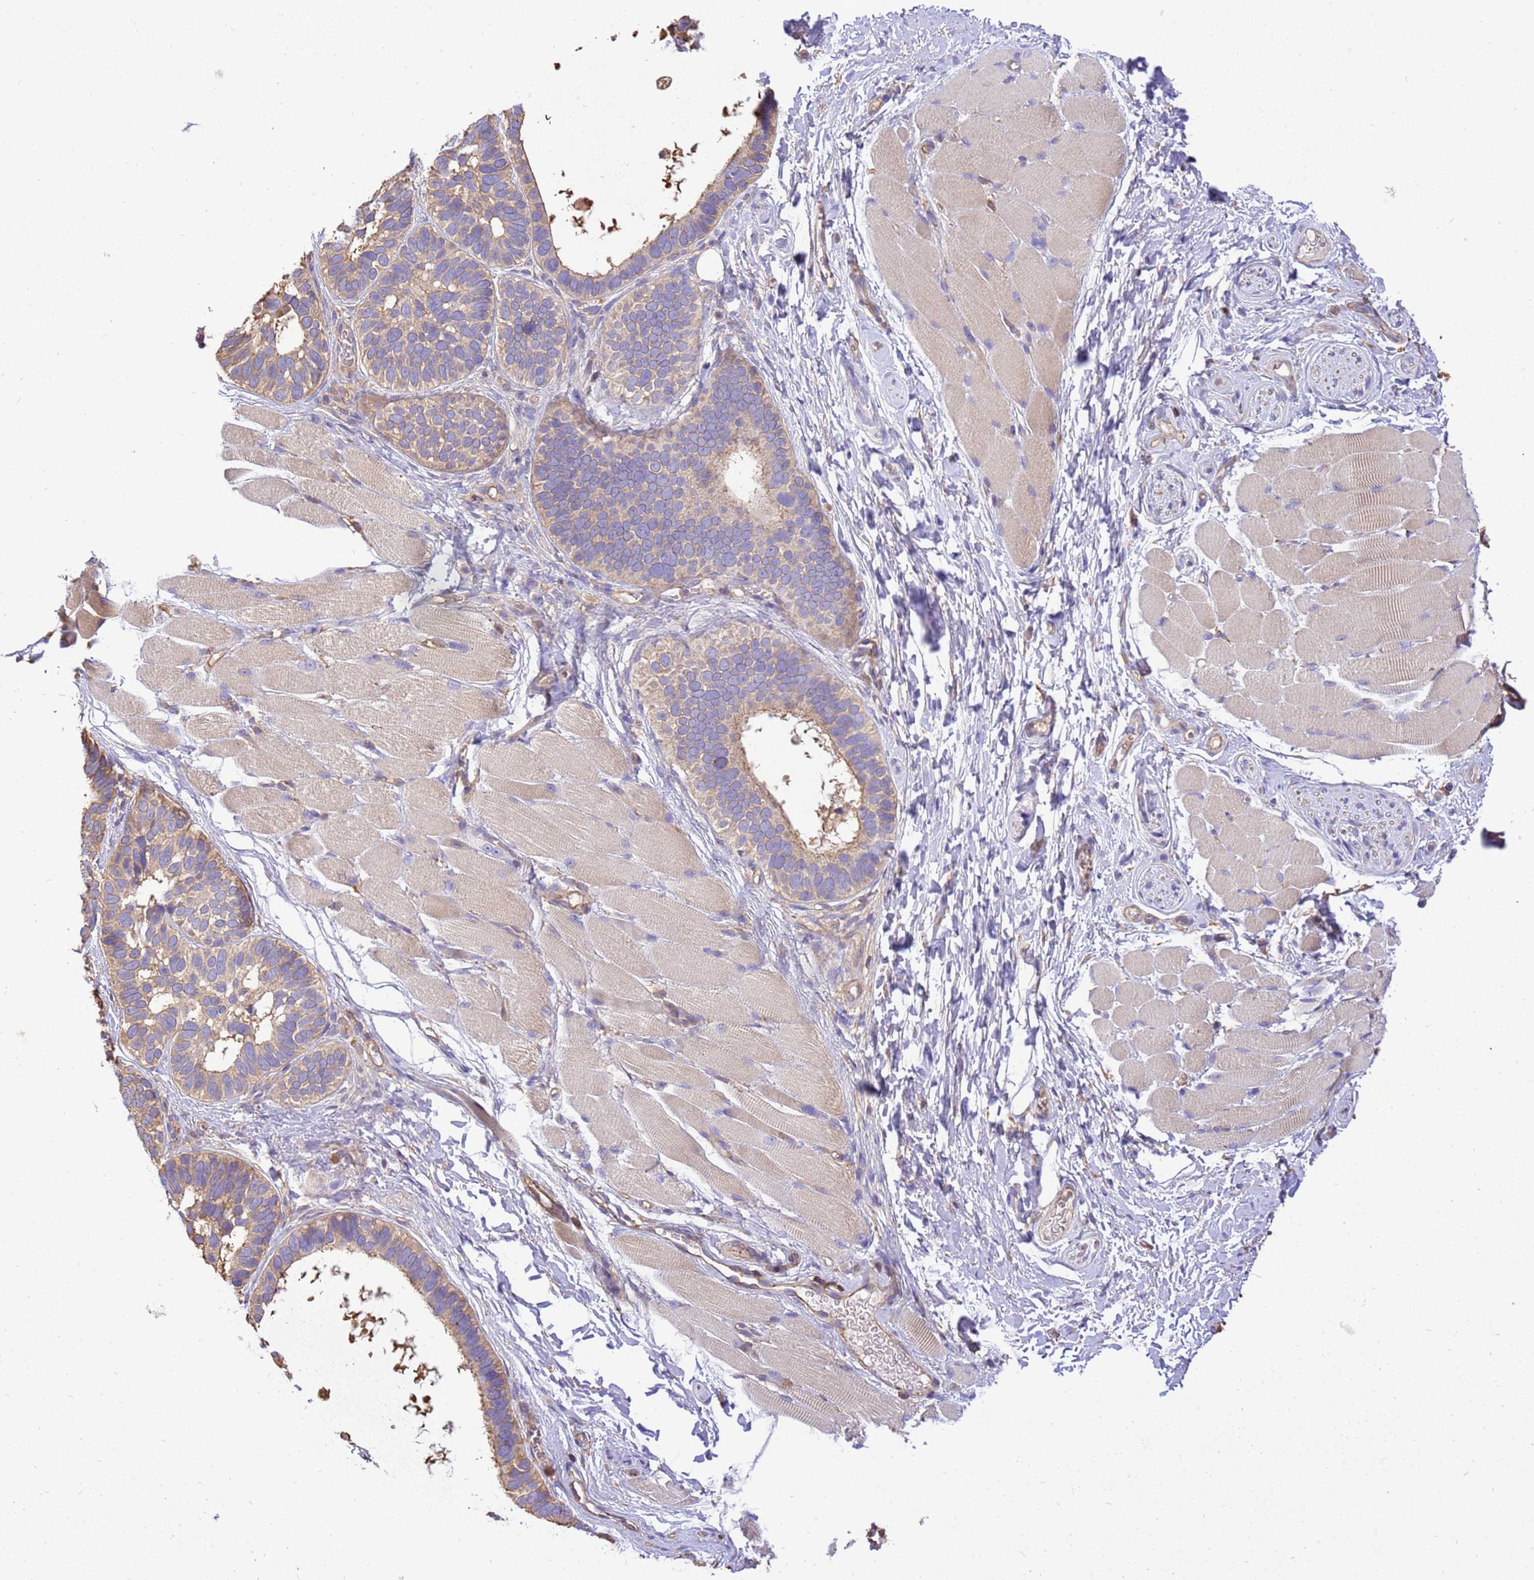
{"staining": {"intensity": "weak", "quantity": ">75%", "location": "cytoplasmic/membranous"}, "tissue": "skin cancer", "cell_type": "Tumor cells", "image_type": "cancer", "snomed": [{"axis": "morphology", "description": "Basal cell carcinoma"}, {"axis": "topography", "description": "Skin"}], "caption": "An image of human skin cancer (basal cell carcinoma) stained for a protein shows weak cytoplasmic/membranous brown staining in tumor cells.", "gene": "WDR64", "patient": {"sex": "male", "age": 62}}